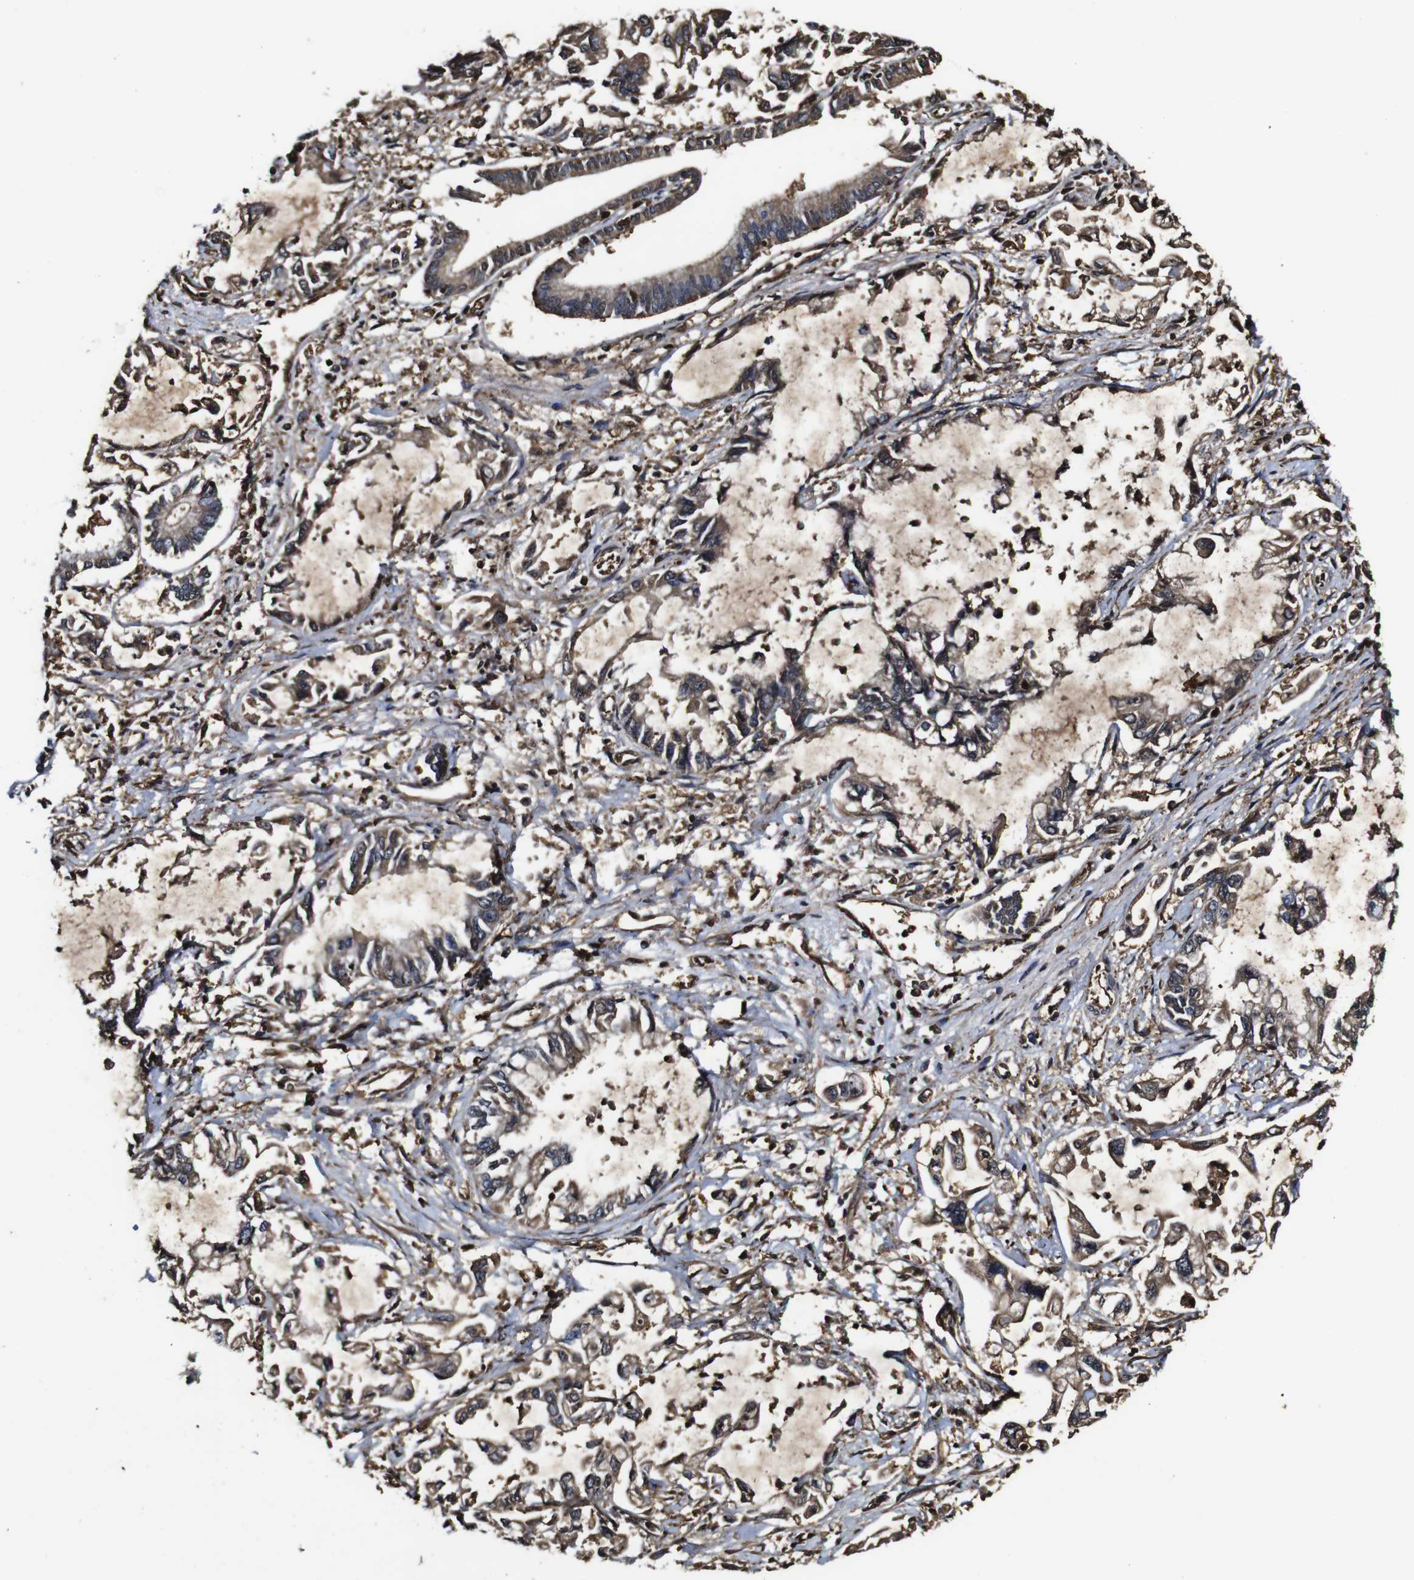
{"staining": {"intensity": "moderate", "quantity": ">75%", "location": "cytoplasmic/membranous"}, "tissue": "pancreatic cancer", "cell_type": "Tumor cells", "image_type": "cancer", "snomed": [{"axis": "morphology", "description": "Adenocarcinoma, NOS"}, {"axis": "topography", "description": "Pancreas"}], "caption": "Immunohistochemical staining of human adenocarcinoma (pancreatic) shows medium levels of moderate cytoplasmic/membranous staining in about >75% of tumor cells.", "gene": "MSN", "patient": {"sex": "male", "age": 56}}